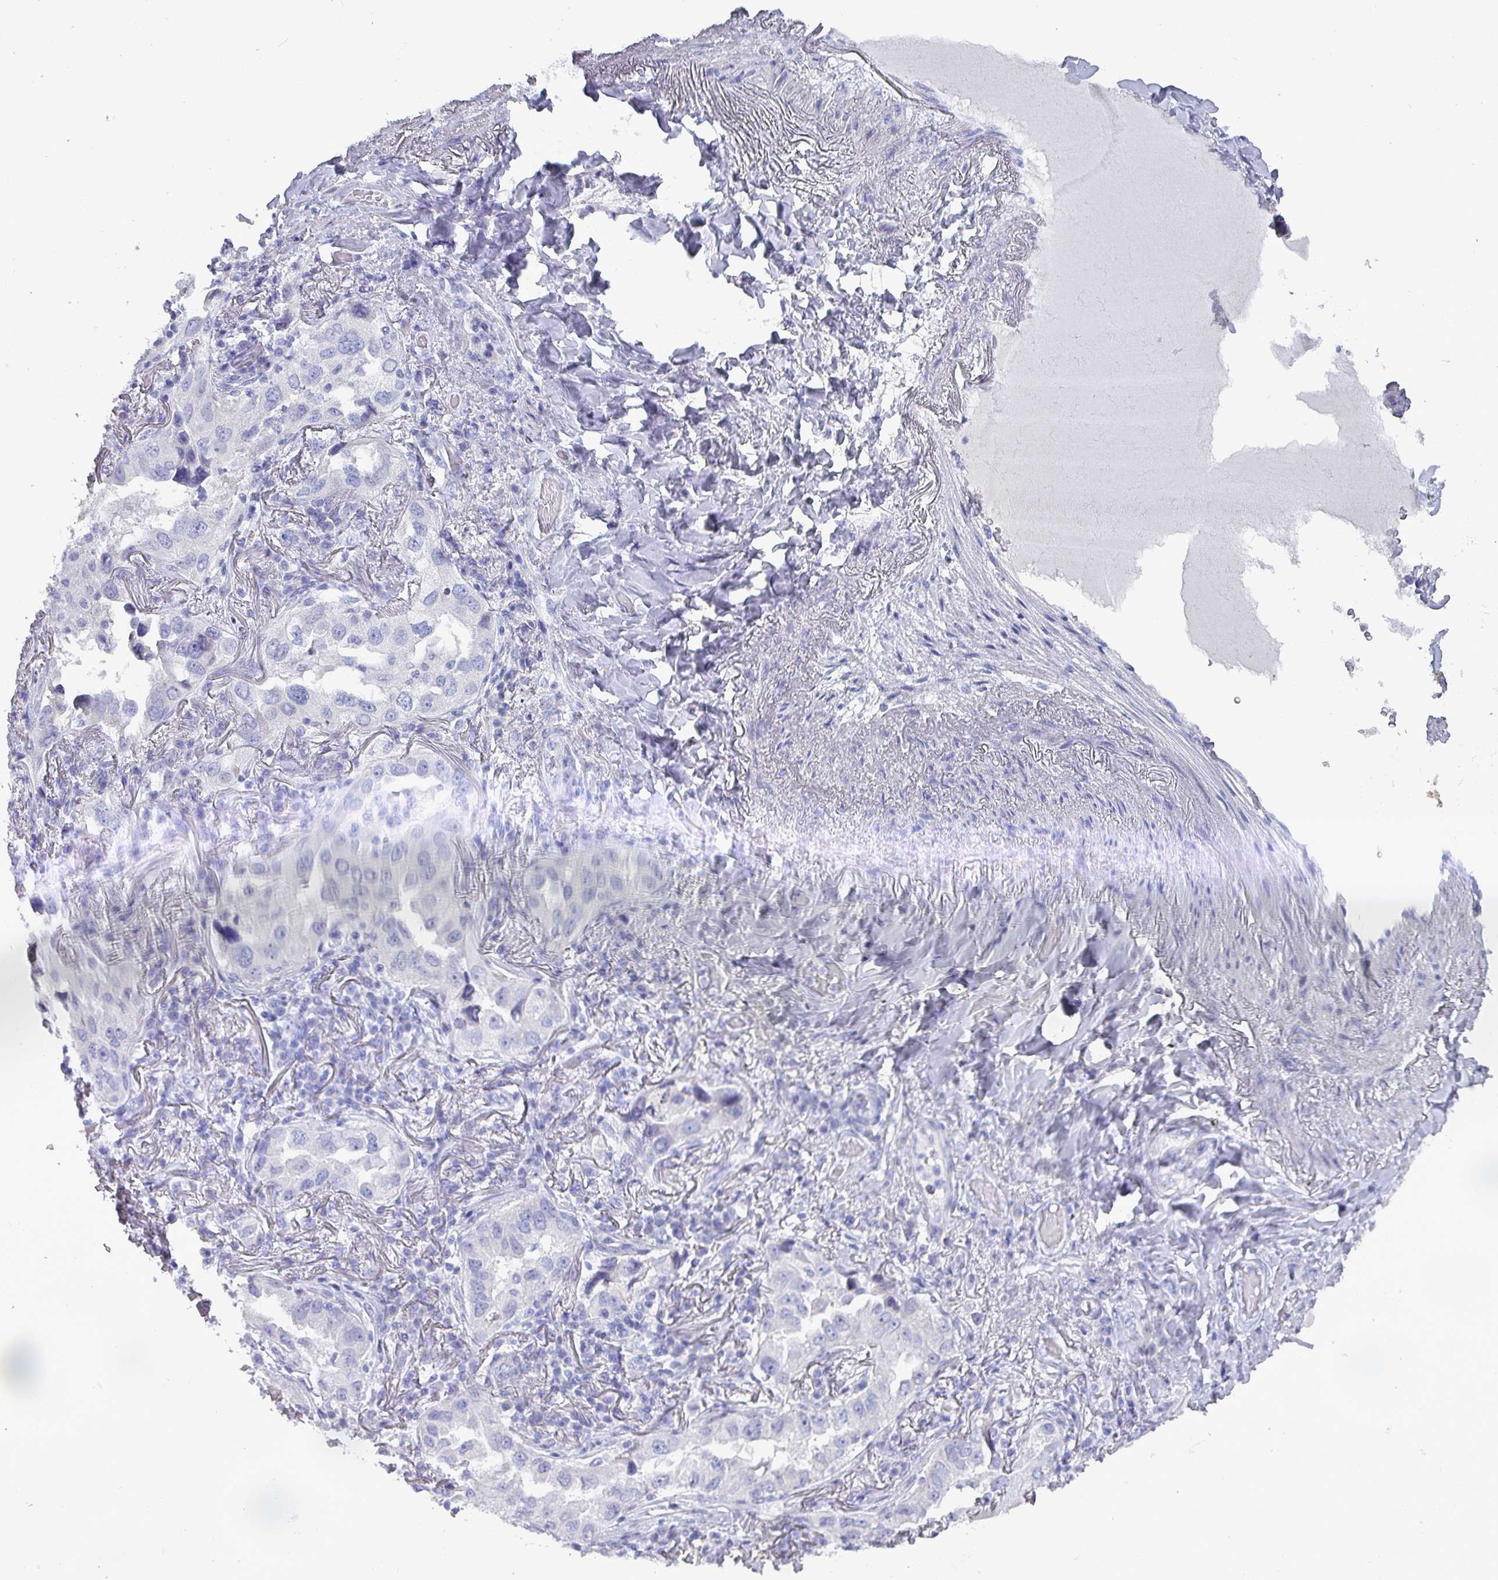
{"staining": {"intensity": "negative", "quantity": "none", "location": "none"}, "tissue": "lung cancer", "cell_type": "Tumor cells", "image_type": "cancer", "snomed": [{"axis": "morphology", "description": "Adenocarcinoma, NOS"}, {"axis": "topography", "description": "Lung"}], "caption": "Image shows no significant protein positivity in tumor cells of adenocarcinoma (lung).", "gene": "INS-IGF2", "patient": {"sex": "female", "age": 69}}